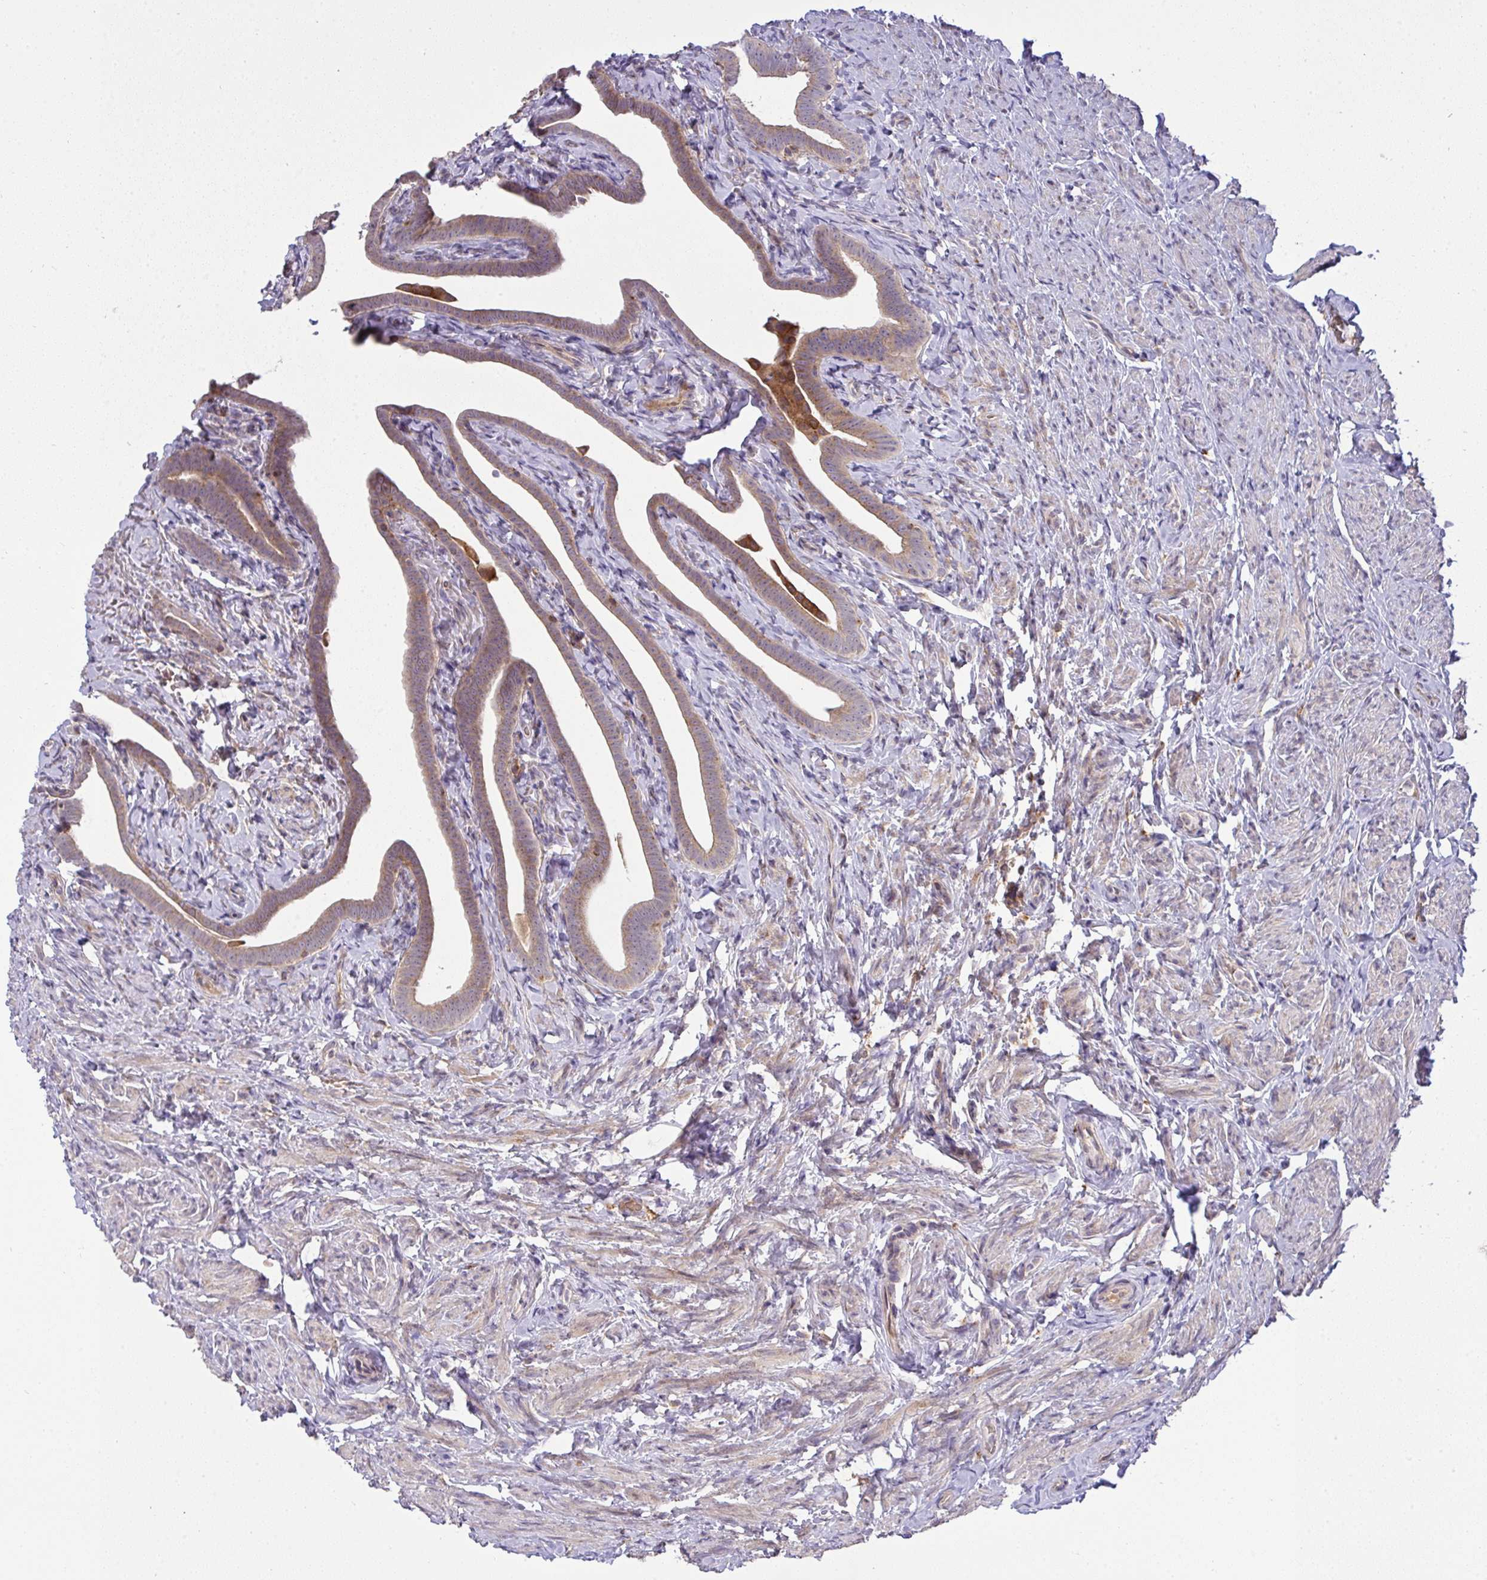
{"staining": {"intensity": "weak", "quantity": "25%-75%", "location": "cytoplasmic/membranous"}, "tissue": "fallopian tube", "cell_type": "Glandular cells", "image_type": "normal", "snomed": [{"axis": "morphology", "description": "Normal tissue, NOS"}, {"axis": "topography", "description": "Fallopian tube"}], "caption": "Weak cytoplasmic/membranous staining is identified in approximately 25%-75% of glandular cells in benign fallopian tube.", "gene": "SLC9A6", "patient": {"sex": "female", "age": 69}}